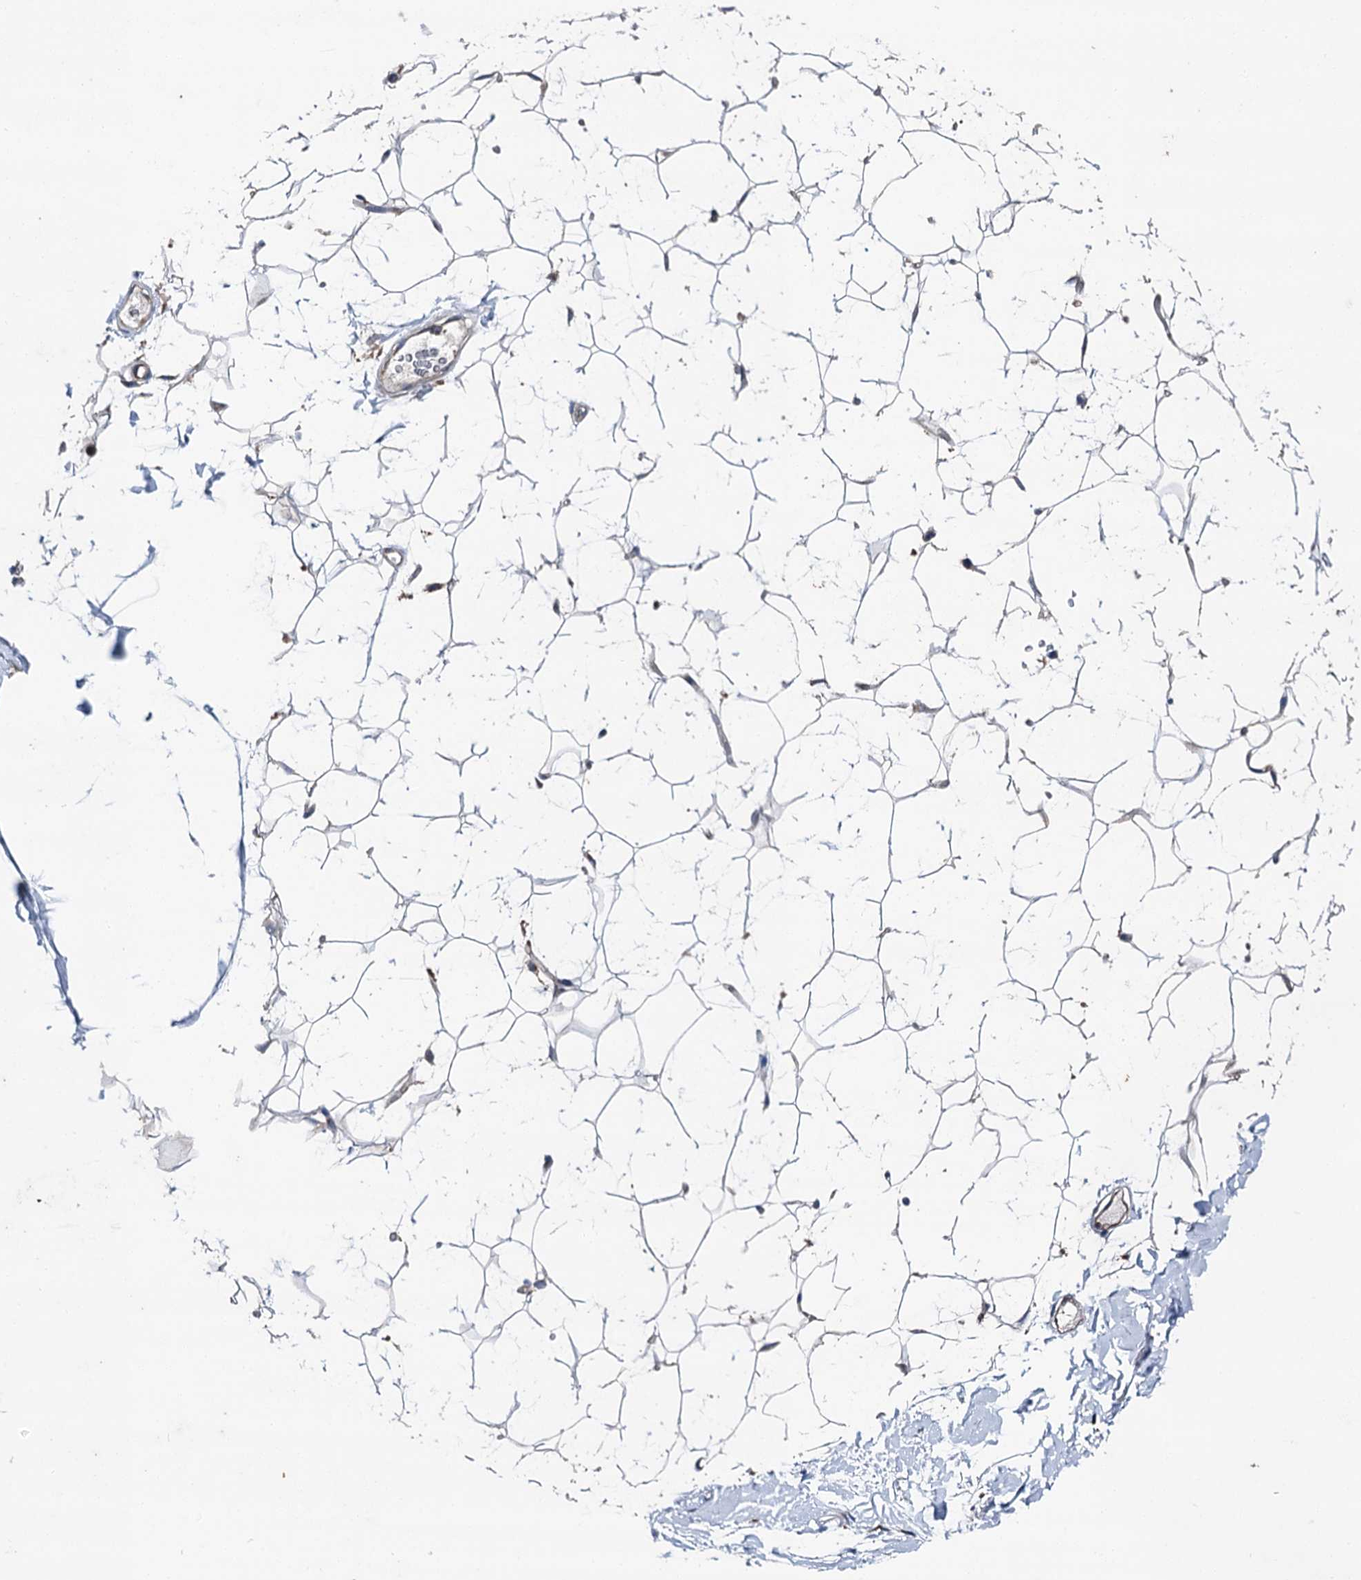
{"staining": {"intensity": "negative", "quantity": "none", "location": "none"}, "tissue": "adipose tissue", "cell_type": "Adipocytes", "image_type": "normal", "snomed": [{"axis": "morphology", "description": "Normal tissue, NOS"}, {"axis": "topography", "description": "Breast"}], "caption": "Adipocytes are negative for protein expression in normal human adipose tissue. (DAB (3,3'-diaminobenzidine) IHC, high magnification).", "gene": "RUFY1", "patient": {"sex": "female", "age": 26}}